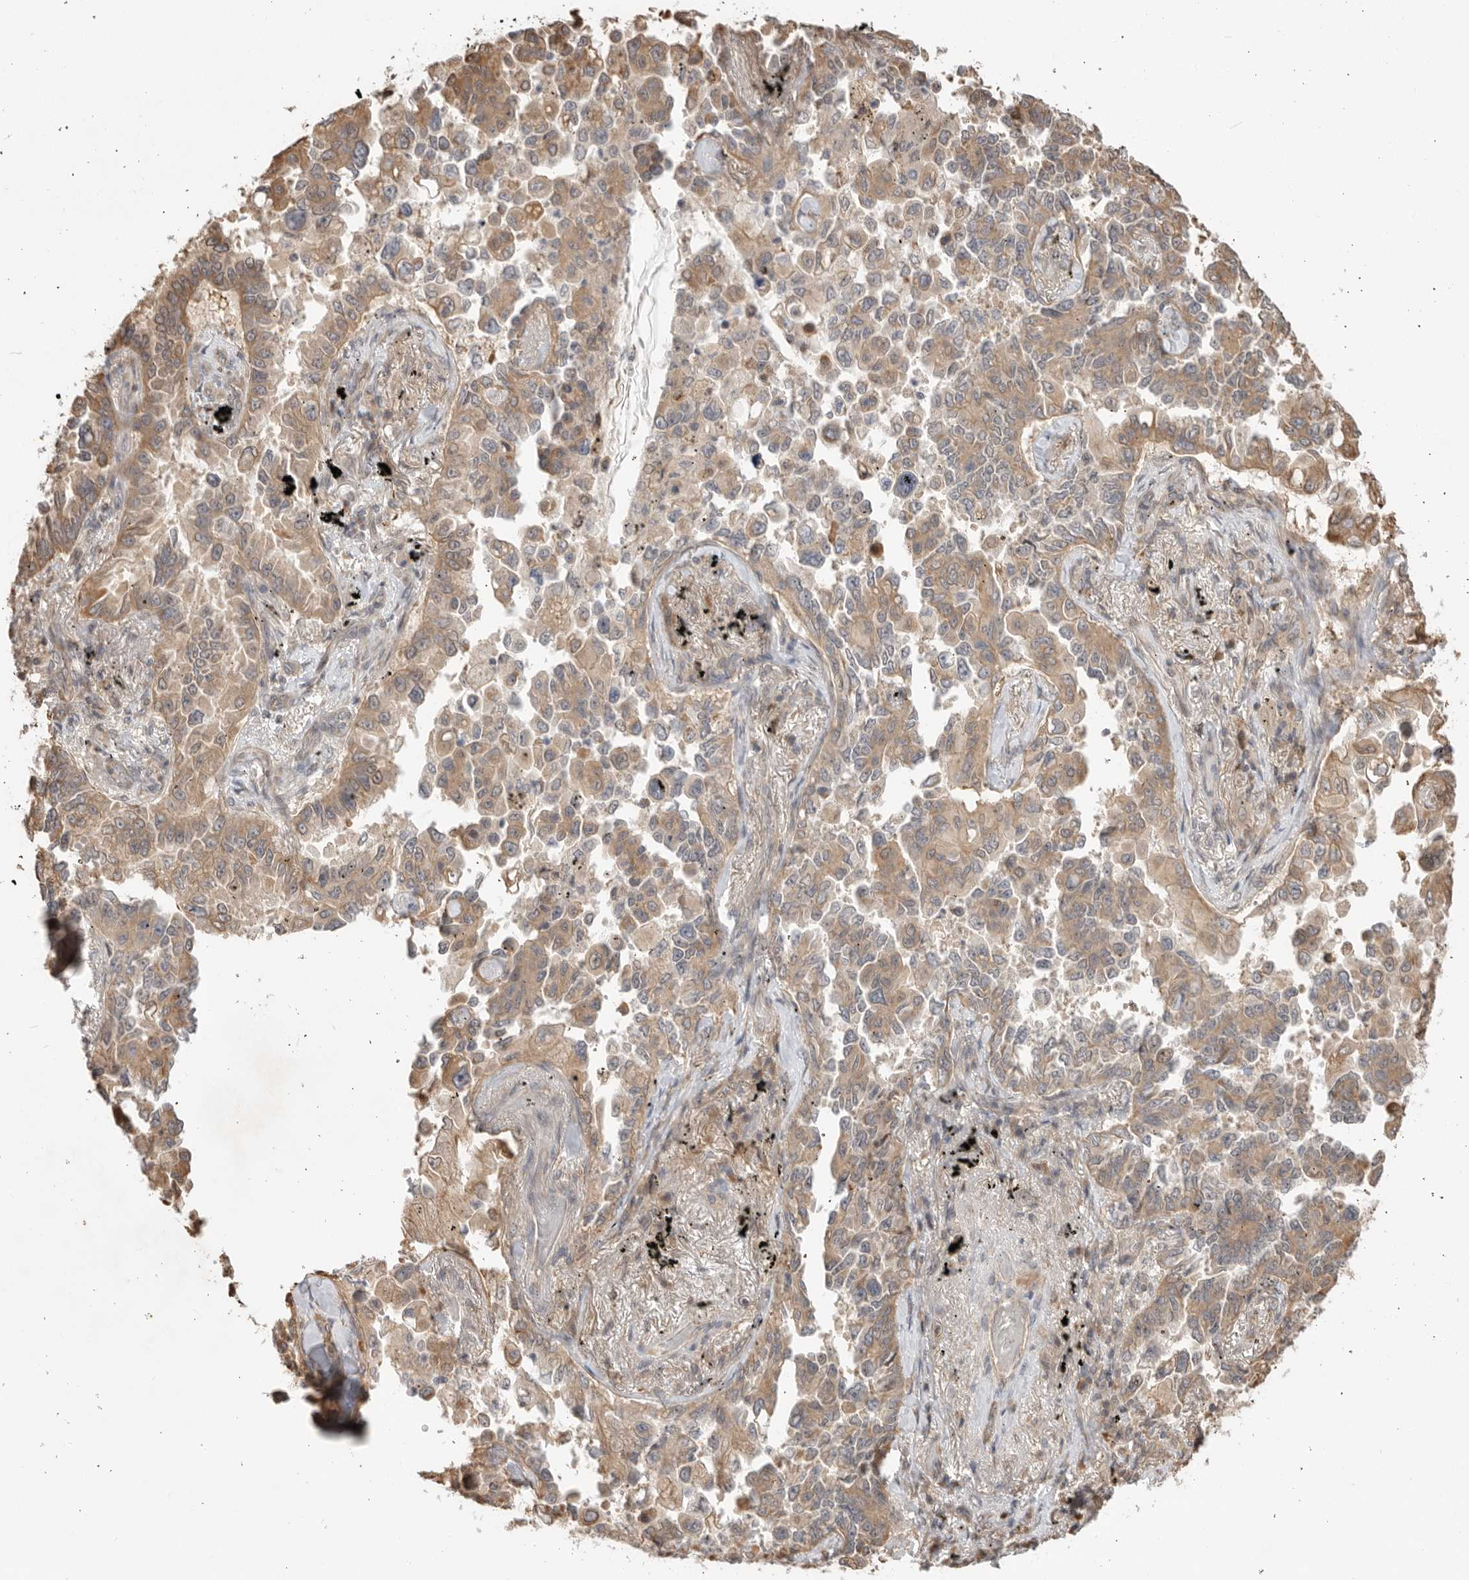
{"staining": {"intensity": "weak", "quantity": ">75%", "location": "cytoplasmic/membranous"}, "tissue": "lung cancer", "cell_type": "Tumor cells", "image_type": "cancer", "snomed": [{"axis": "morphology", "description": "Adenocarcinoma, NOS"}, {"axis": "topography", "description": "Lung"}], "caption": "Protein expression analysis of lung cancer demonstrates weak cytoplasmic/membranous positivity in approximately >75% of tumor cells.", "gene": "DPH7", "patient": {"sex": "female", "age": 67}}